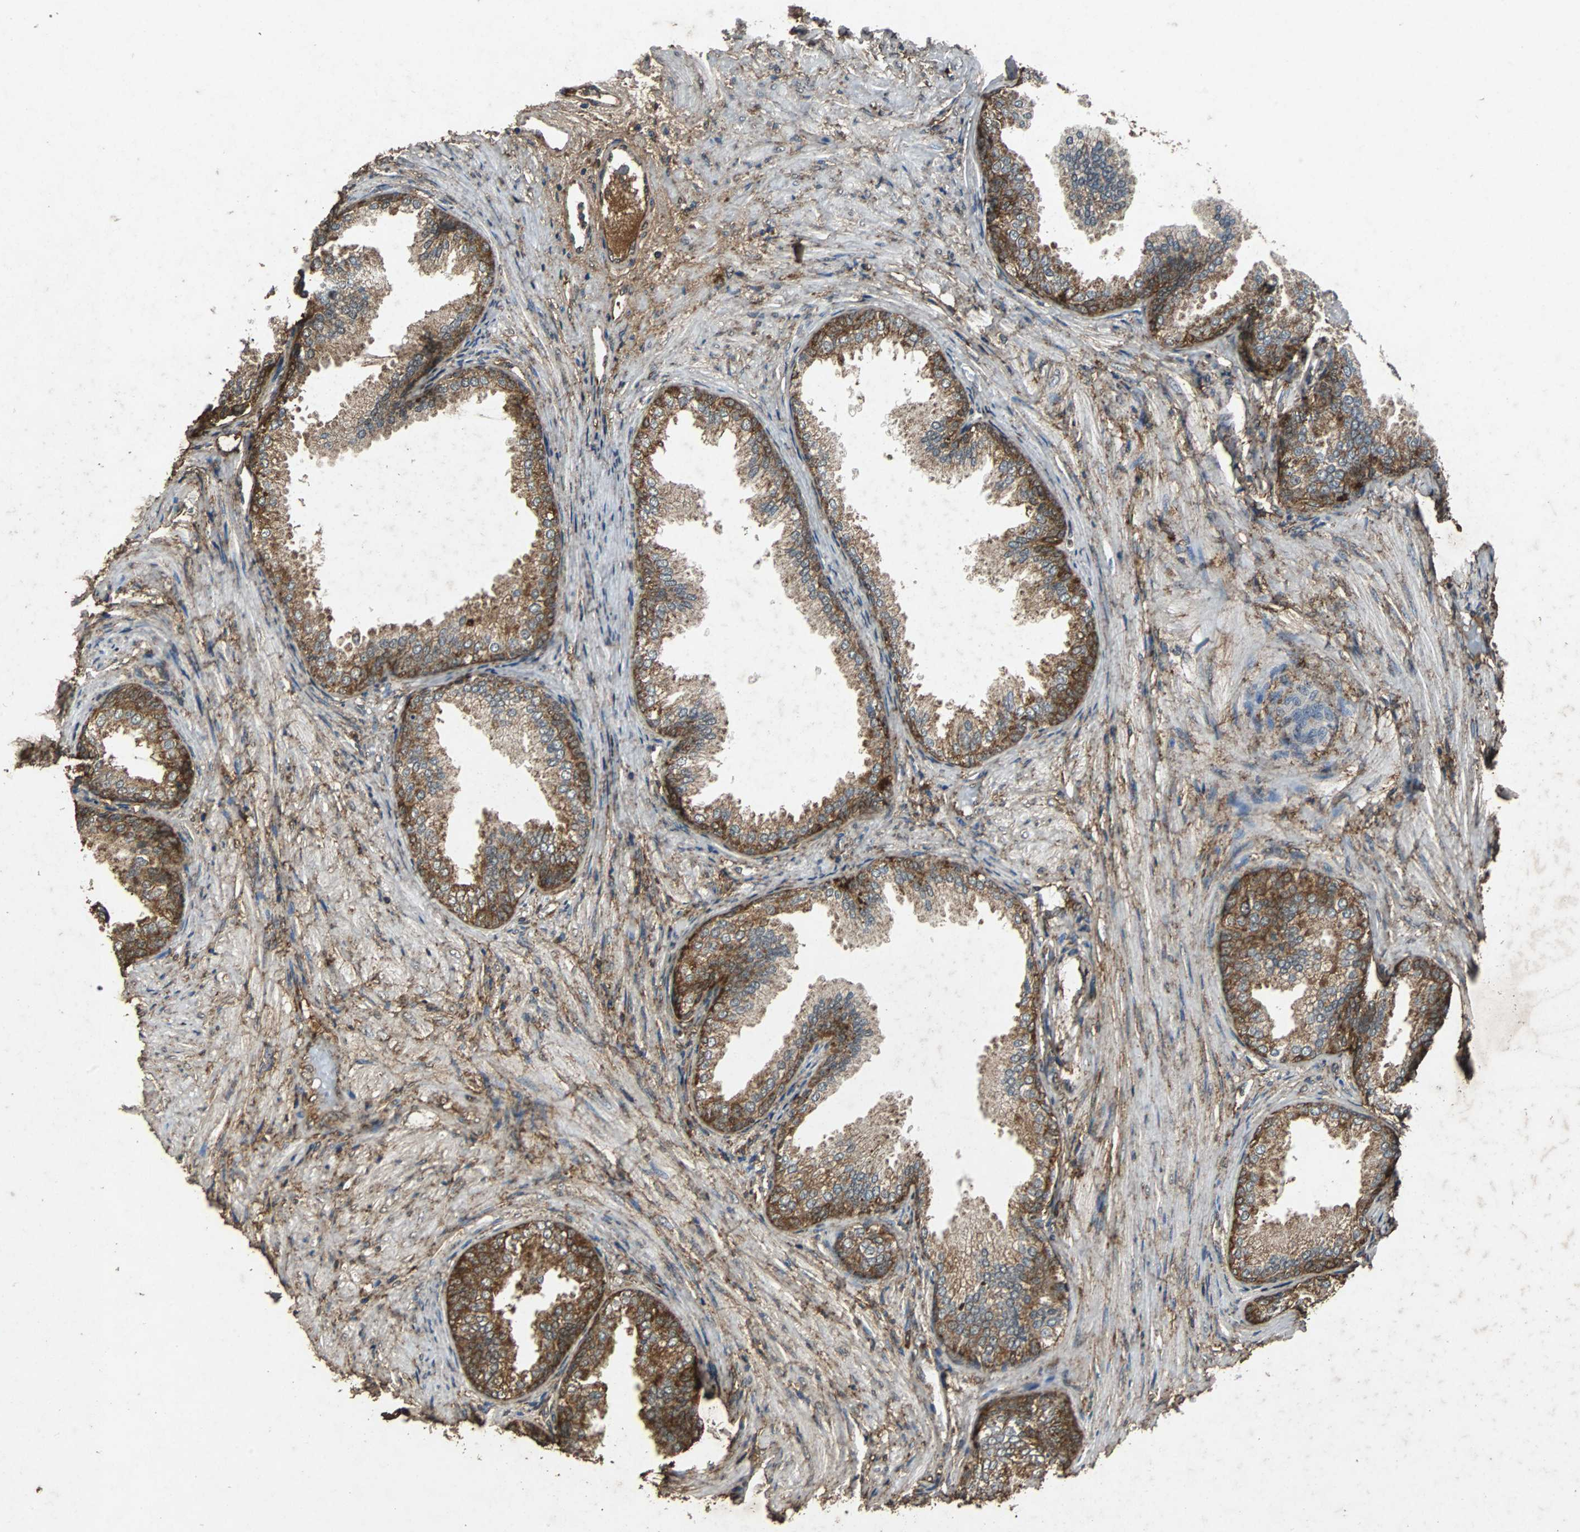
{"staining": {"intensity": "strong", "quantity": ">75%", "location": "cytoplasmic/membranous"}, "tissue": "prostate", "cell_type": "Glandular cells", "image_type": "normal", "snomed": [{"axis": "morphology", "description": "Normal tissue, NOS"}, {"axis": "topography", "description": "Prostate"}], "caption": "Protein expression analysis of unremarkable prostate exhibits strong cytoplasmic/membranous staining in approximately >75% of glandular cells. Using DAB (3,3'-diaminobenzidine) (brown) and hematoxylin (blue) stains, captured at high magnification using brightfield microscopy.", "gene": "NAA10", "patient": {"sex": "male", "age": 76}}